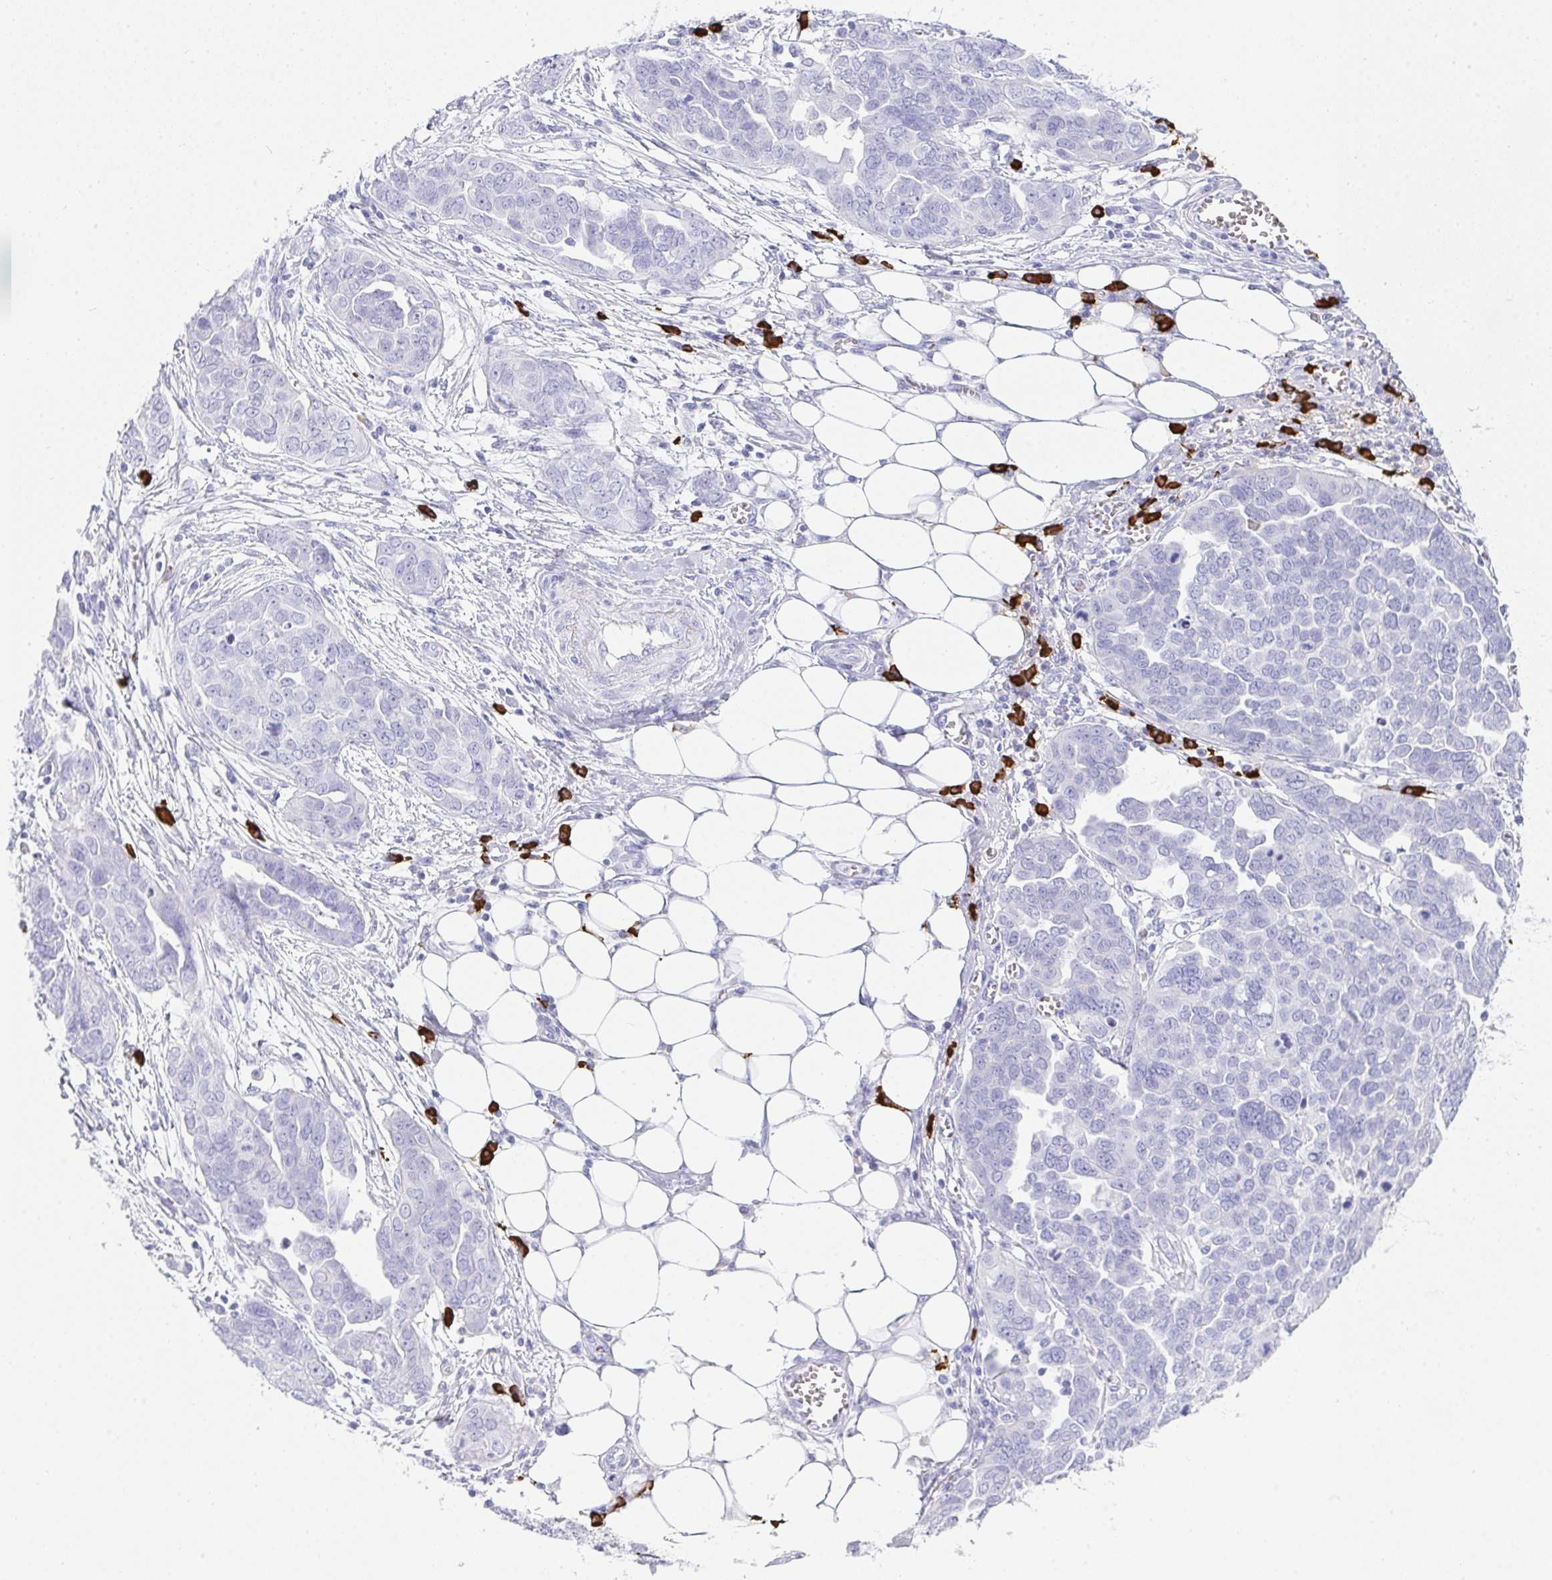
{"staining": {"intensity": "negative", "quantity": "none", "location": "none"}, "tissue": "ovarian cancer", "cell_type": "Tumor cells", "image_type": "cancer", "snomed": [{"axis": "morphology", "description": "Cystadenocarcinoma, serous, NOS"}, {"axis": "topography", "description": "Ovary"}], "caption": "Immunohistochemistry of serous cystadenocarcinoma (ovarian) reveals no positivity in tumor cells.", "gene": "CDADC1", "patient": {"sex": "female", "age": 59}}